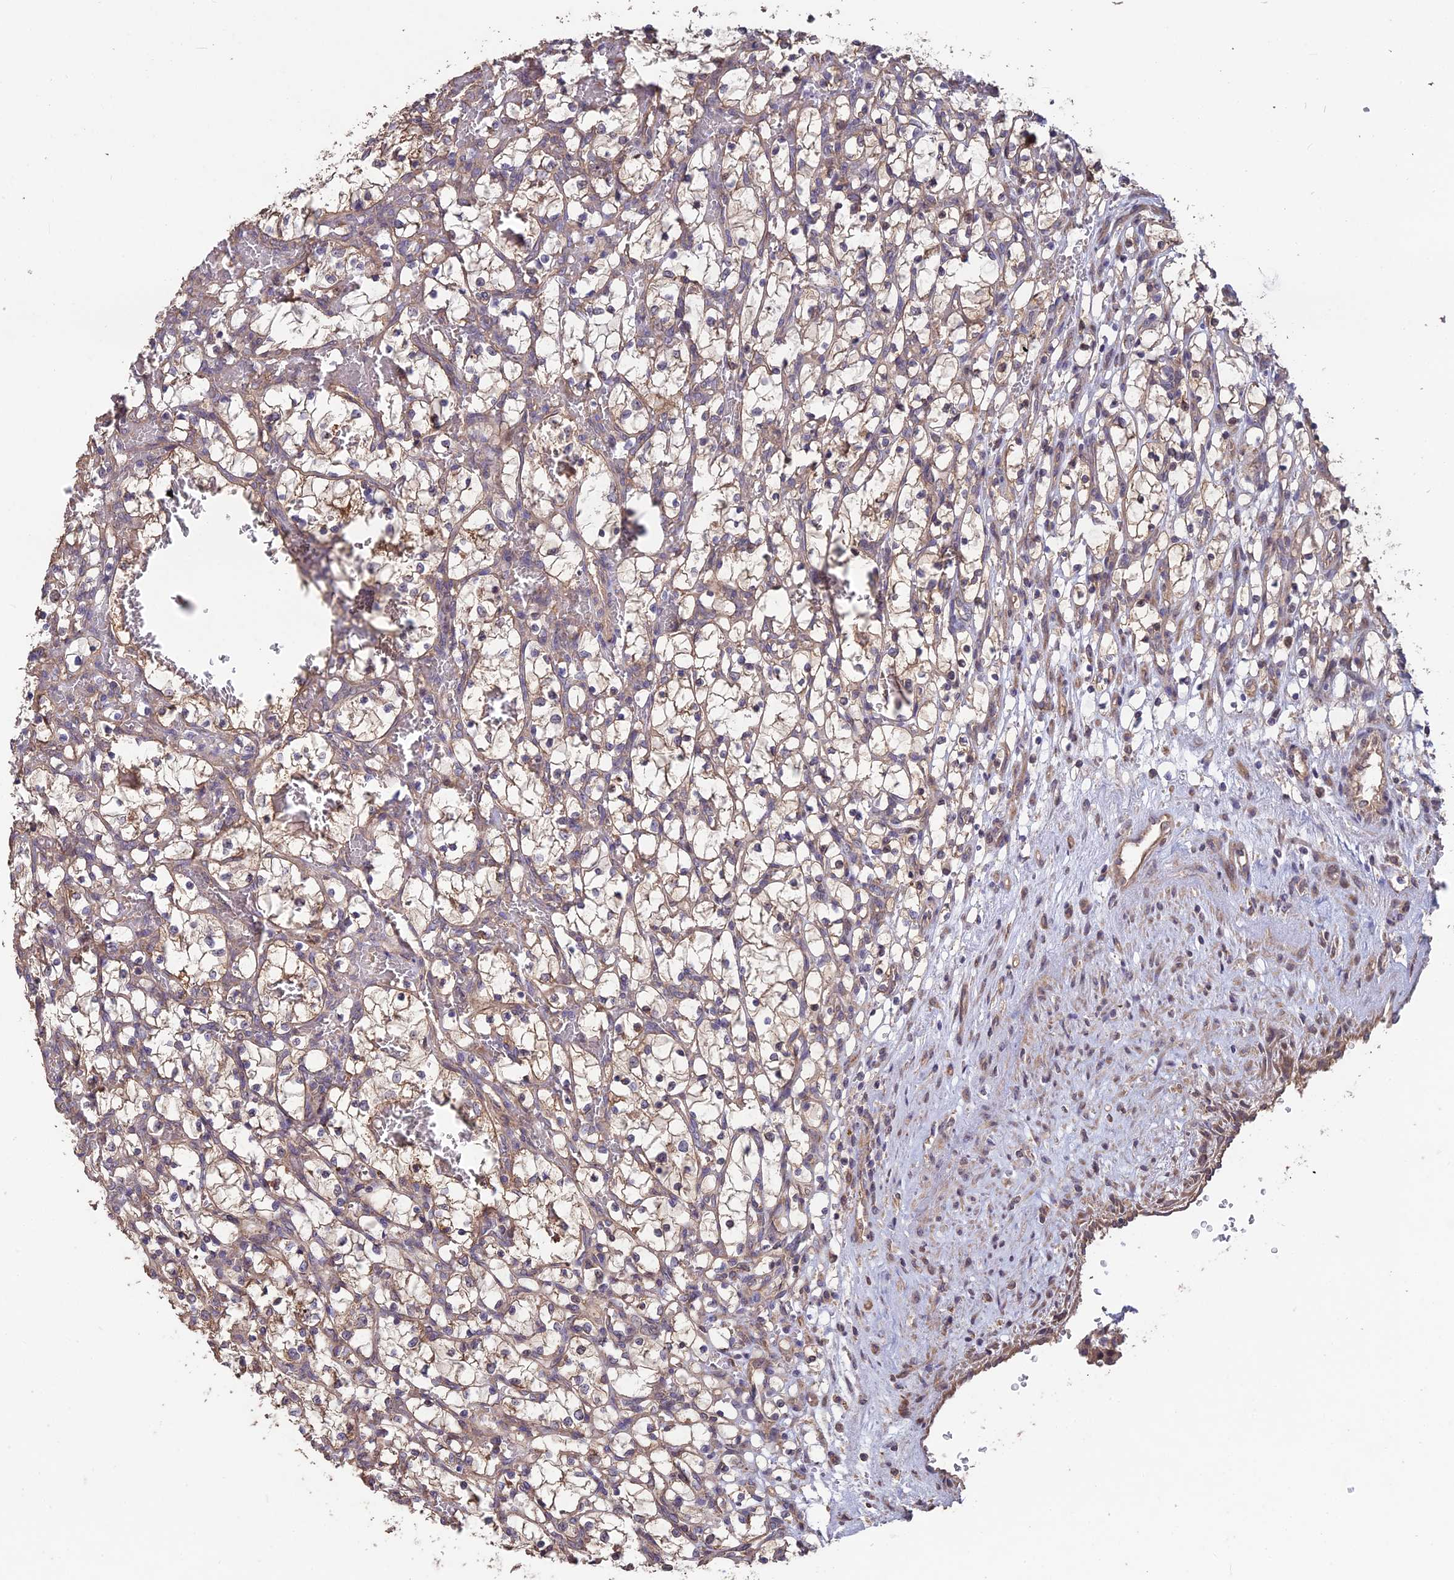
{"staining": {"intensity": "moderate", "quantity": "25%-75%", "location": "cytoplasmic/membranous"}, "tissue": "renal cancer", "cell_type": "Tumor cells", "image_type": "cancer", "snomed": [{"axis": "morphology", "description": "Adenocarcinoma, NOS"}, {"axis": "topography", "description": "Kidney"}], "caption": "DAB (3,3'-diaminobenzidine) immunohistochemical staining of human renal cancer shows moderate cytoplasmic/membranous protein positivity in about 25%-75% of tumor cells. (brown staining indicates protein expression, while blue staining denotes nuclei).", "gene": "SHISA5", "patient": {"sex": "female", "age": 69}}